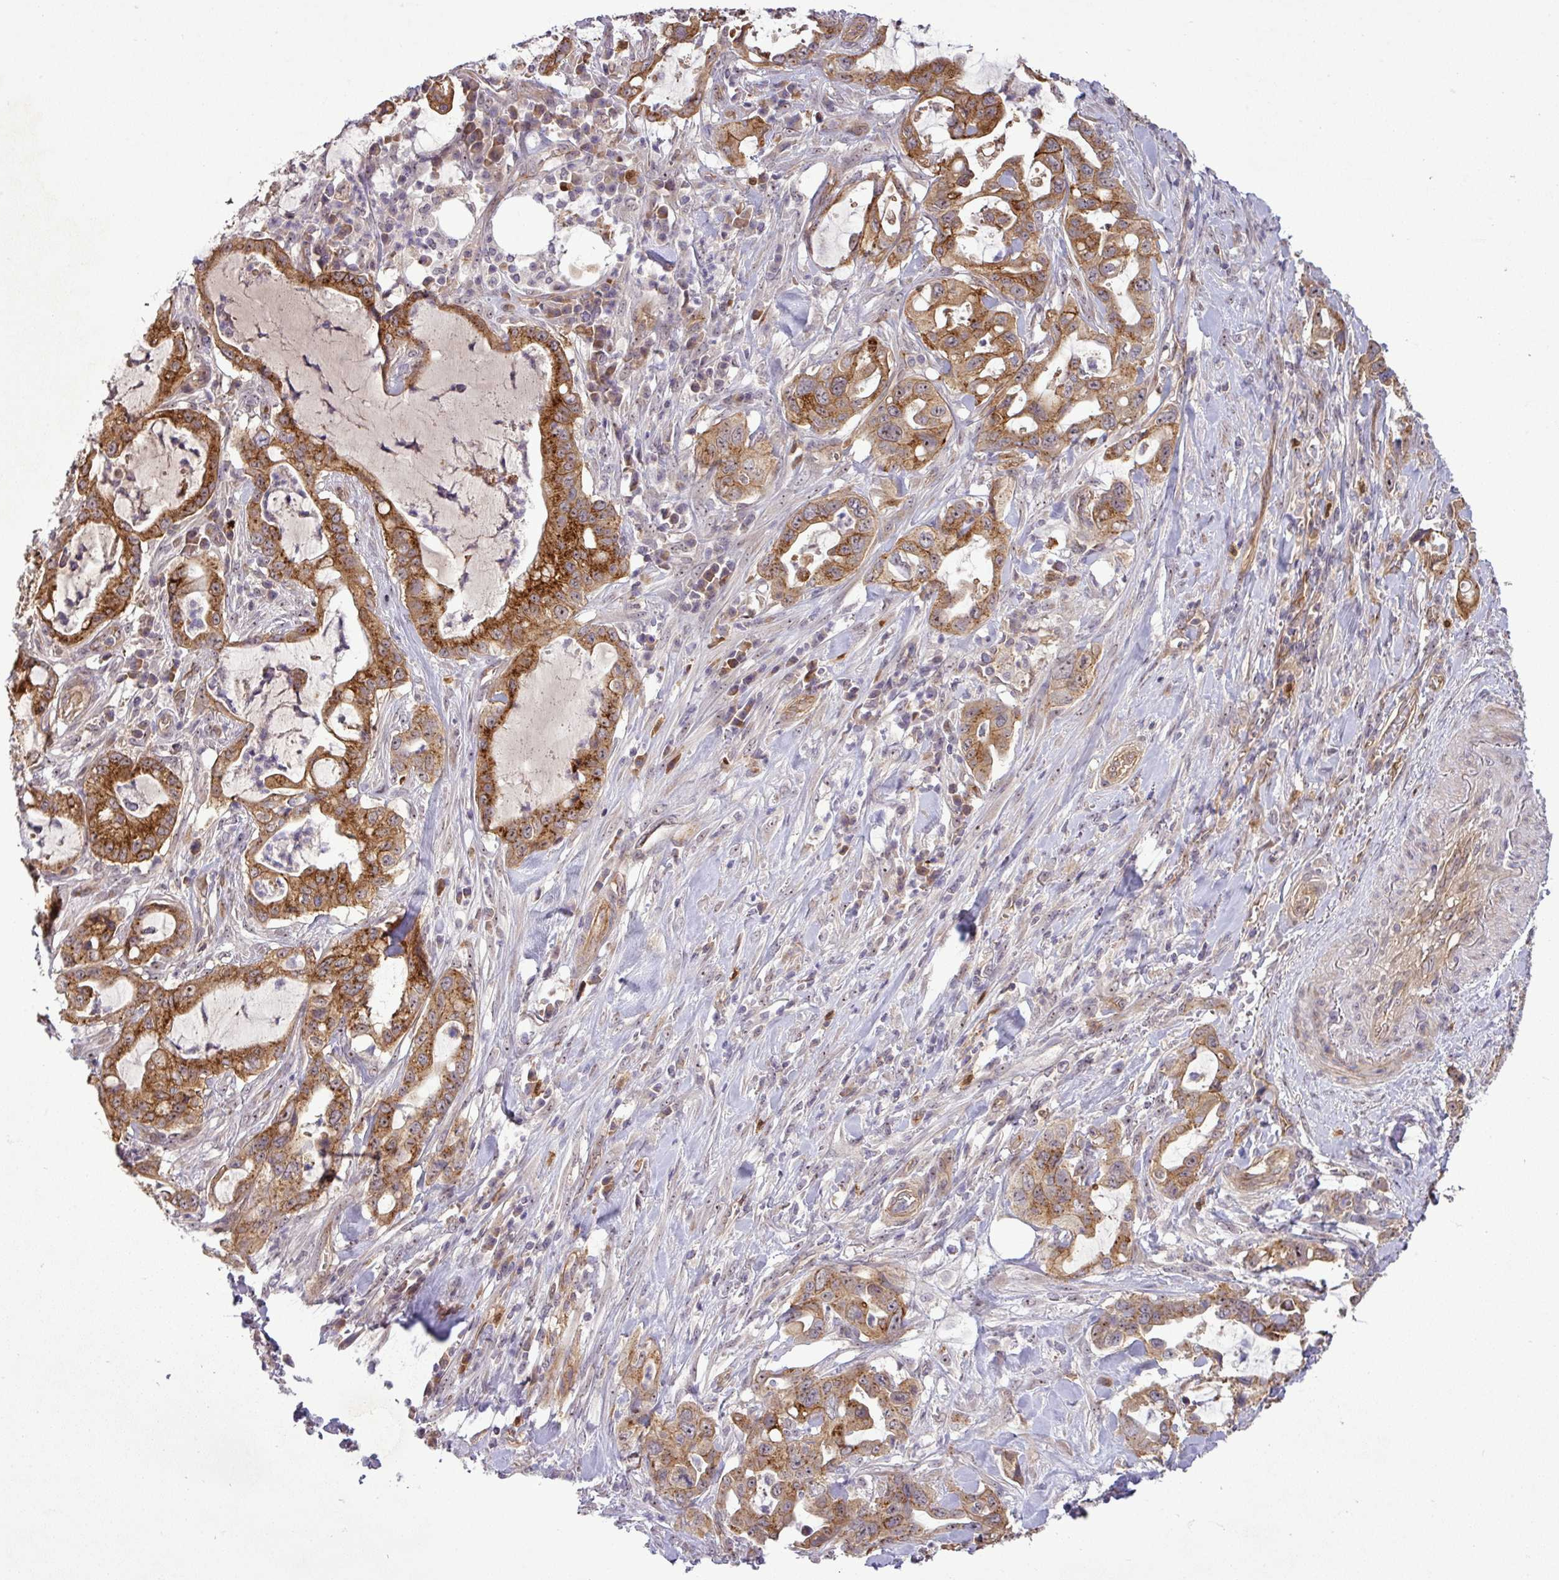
{"staining": {"intensity": "moderate", "quantity": ">75%", "location": "cytoplasmic/membranous,nuclear"}, "tissue": "pancreatic cancer", "cell_type": "Tumor cells", "image_type": "cancer", "snomed": [{"axis": "morphology", "description": "Adenocarcinoma, NOS"}, {"axis": "topography", "description": "Pancreas"}], "caption": "Immunohistochemistry of pancreatic adenocarcinoma displays medium levels of moderate cytoplasmic/membranous and nuclear positivity in approximately >75% of tumor cells. (Stains: DAB (3,3'-diaminobenzidine) in brown, nuclei in blue, Microscopy: brightfield microscopy at high magnification).", "gene": "PCDH1", "patient": {"sex": "female", "age": 61}}